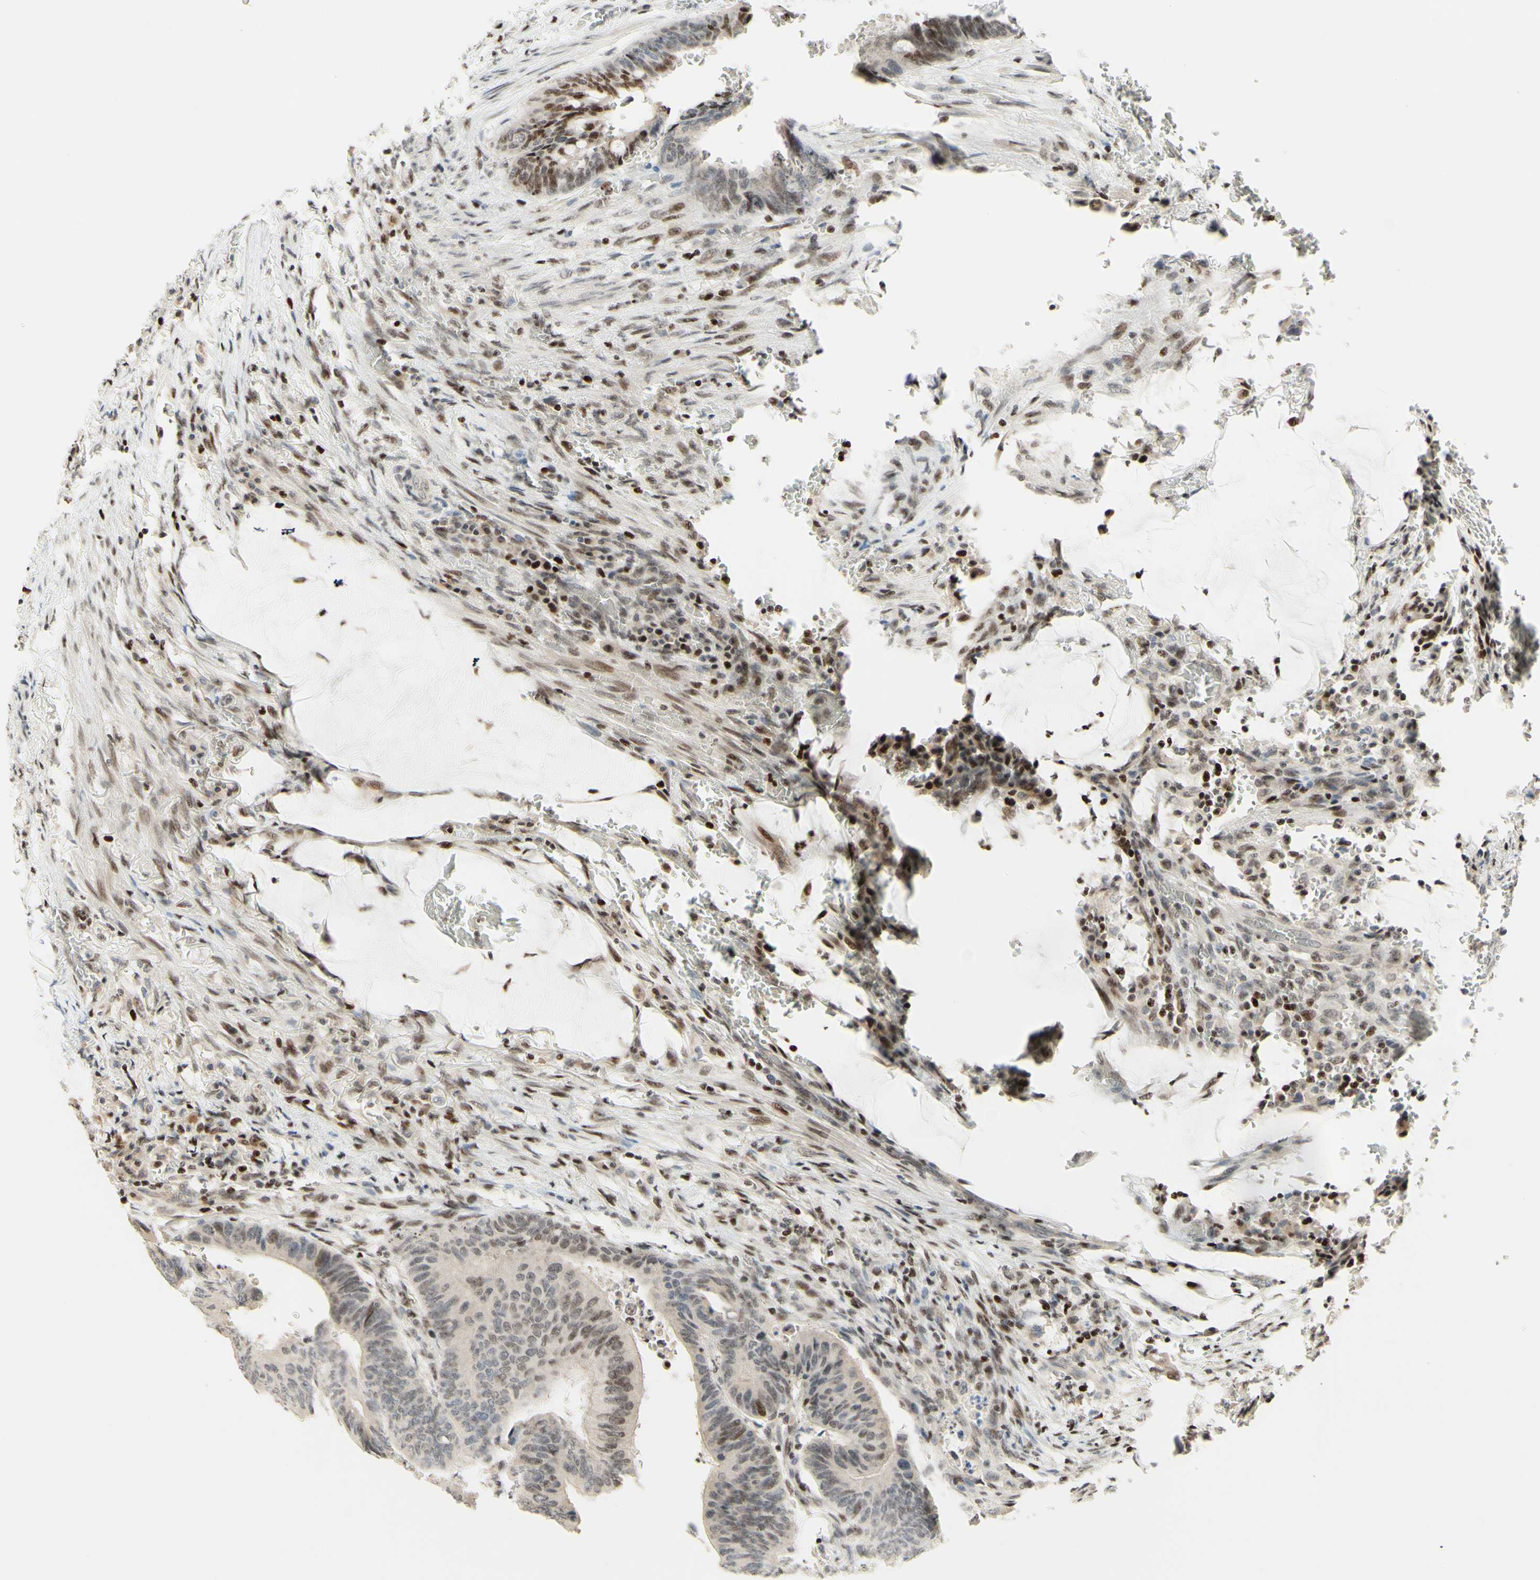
{"staining": {"intensity": "weak", "quantity": "25%-75%", "location": "cytoplasmic/membranous,nuclear"}, "tissue": "colorectal cancer", "cell_type": "Tumor cells", "image_type": "cancer", "snomed": [{"axis": "morphology", "description": "Normal tissue, NOS"}, {"axis": "morphology", "description": "Adenocarcinoma, NOS"}, {"axis": "topography", "description": "Rectum"}, {"axis": "topography", "description": "Peripheral nerve tissue"}], "caption": "Immunohistochemistry image of neoplastic tissue: colorectal cancer stained using IHC exhibits low levels of weak protein expression localized specifically in the cytoplasmic/membranous and nuclear of tumor cells, appearing as a cytoplasmic/membranous and nuclear brown color.", "gene": "CDKL5", "patient": {"sex": "male", "age": 92}}